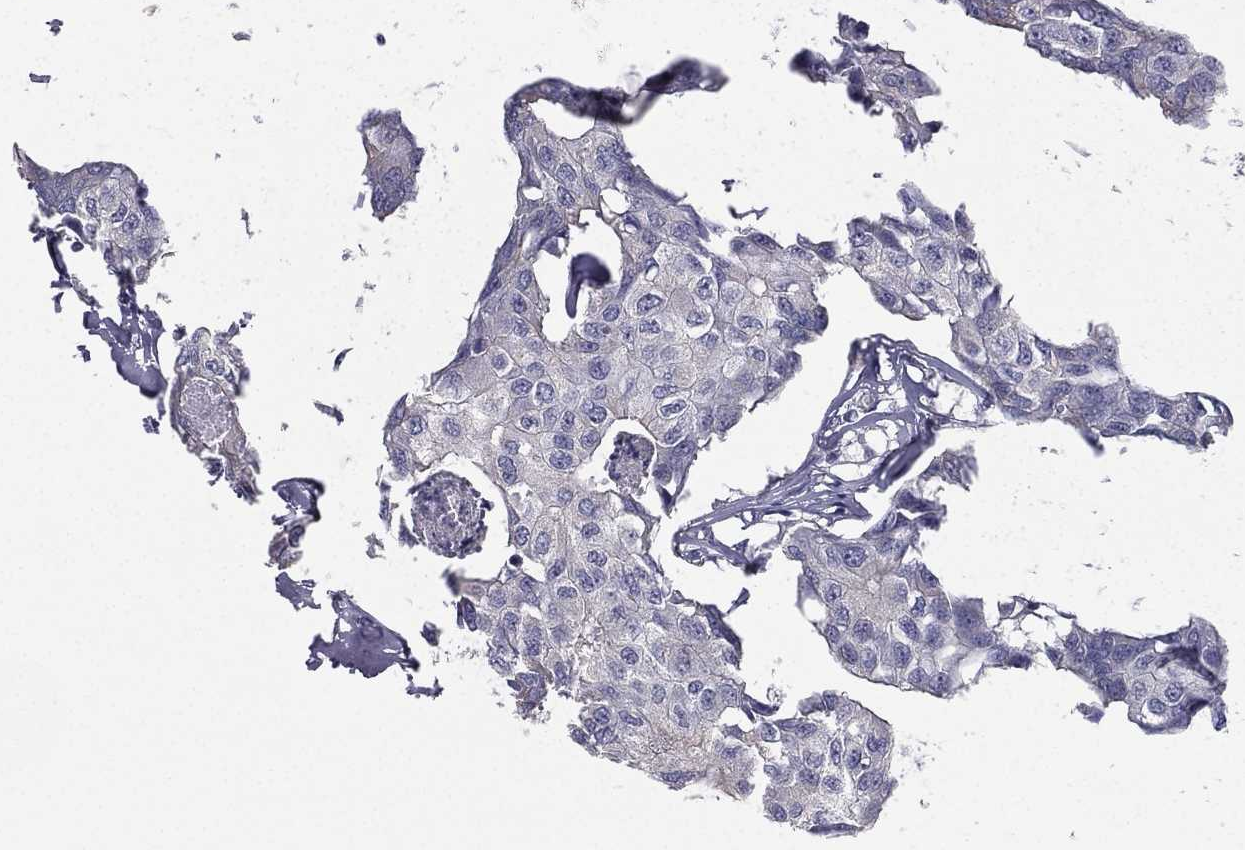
{"staining": {"intensity": "negative", "quantity": "none", "location": "none"}, "tissue": "breast cancer", "cell_type": "Tumor cells", "image_type": "cancer", "snomed": [{"axis": "morphology", "description": "Duct carcinoma"}, {"axis": "topography", "description": "Breast"}], "caption": "This histopathology image is of breast infiltrating ductal carcinoma stained with IHC to label a protein in brown with the nuclei are counter-stained blue. There is no staining in tumor cells.", "gene": "MUC13", "patient": {"sex": "female", "age": 80}}